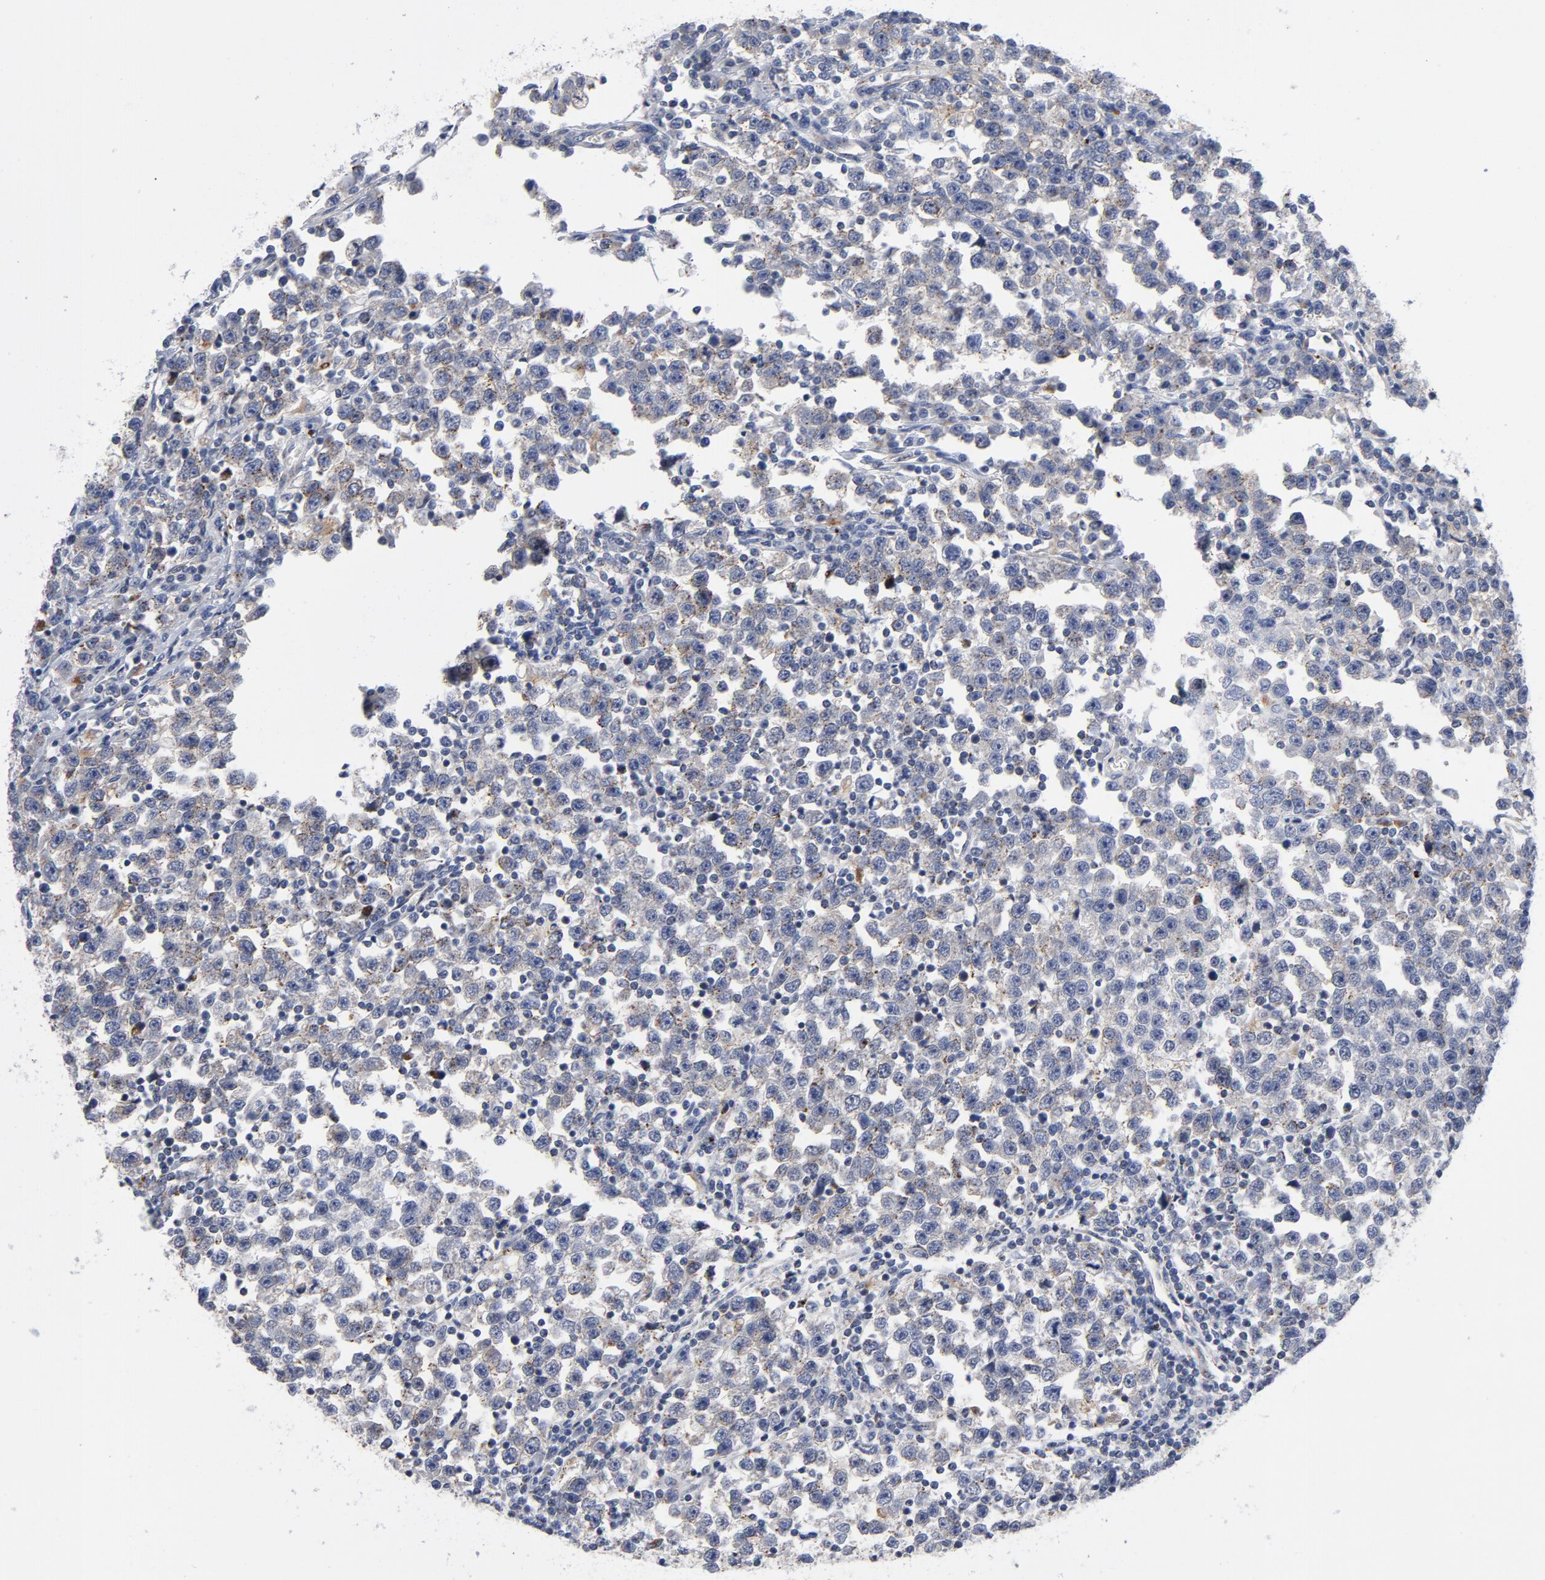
{"staining": {"intensity": "weak", "quantity": "25%-75%", "location": "cytoplasmic/membranous"}, "tissue": "testis cancer", "cell_type": "Tumor cells", "image_type": "cancer", "snomed": [{"axis": "morphology", "description": "Seminoma, NOS"}, {"axis": "topography", "description": "Testis"}], "caption": "The photomicrograph displays staining of seminoma (testis), revealing weak cytoplasmic/membranous protein staining (brown color) within tumor cells. The protein of interest is stained brown, and the nuclei are stained in blue (DAB IHC with brightfield microscopy, high magnification).", "gene": "AKT2", "patient": {"sex": "male", "age": 43}}